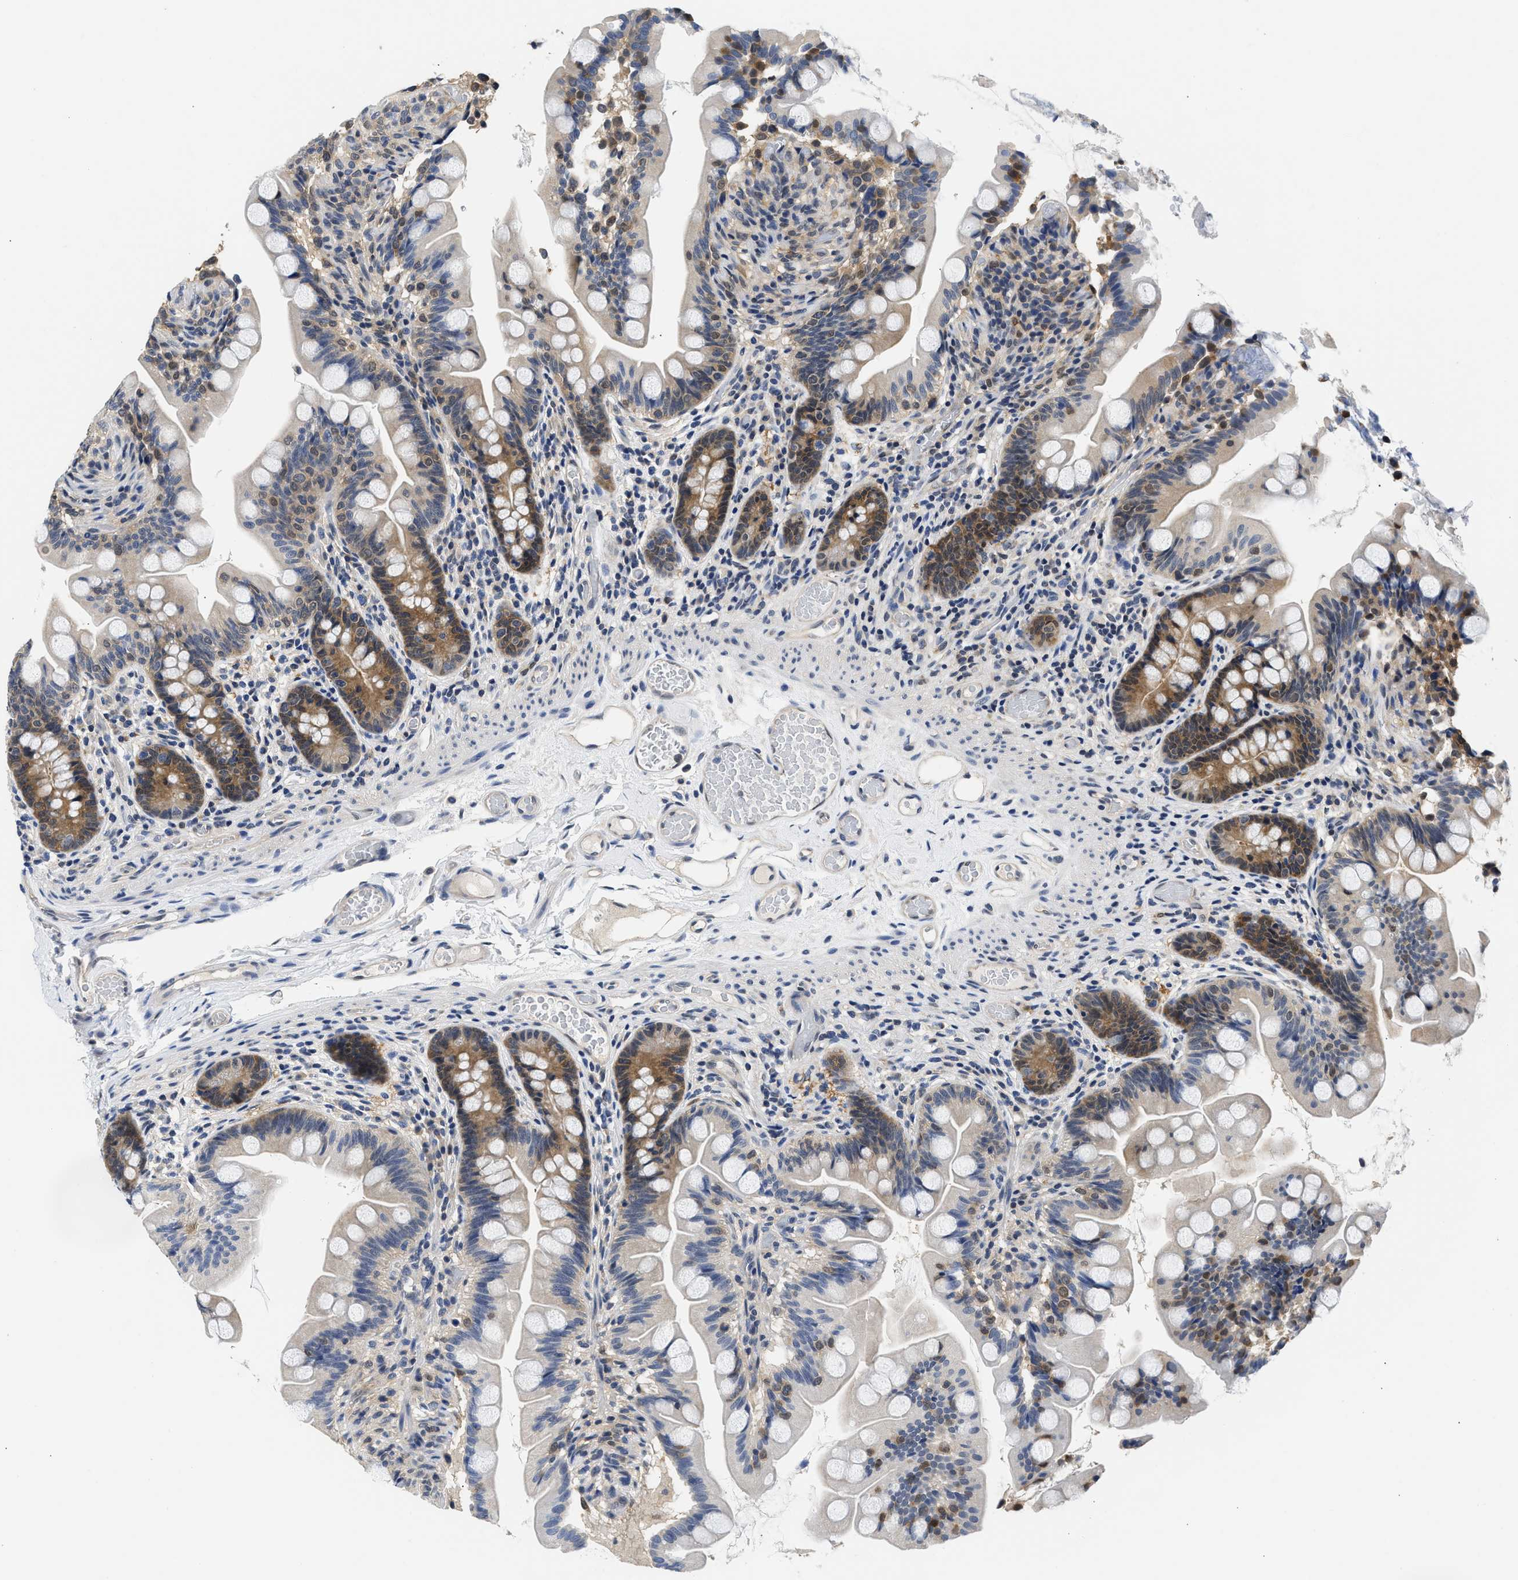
{"staining": {"intensity": "moderate", "quantity": "25%-75%", "location": "cytoplasmic/membranous,nuclear"}, "tissue": "small intestine", "cell_type": "Glandular cells", "image_type": "normal", "snomed": [{"axis": "morphology", "description": "Normal tissue, NOS"}, {"axis": "topography", "description": "Small intestine"}], "caption": "Immunohistochemistry (DAB) staining of normal small intestine reveals moderate cytoplasmic/membranous,nuclear protein staining in approximately 25%-75% of glandular cells.", "gene": "XPO5", "patient": {"sex": "female", "age": 56}}